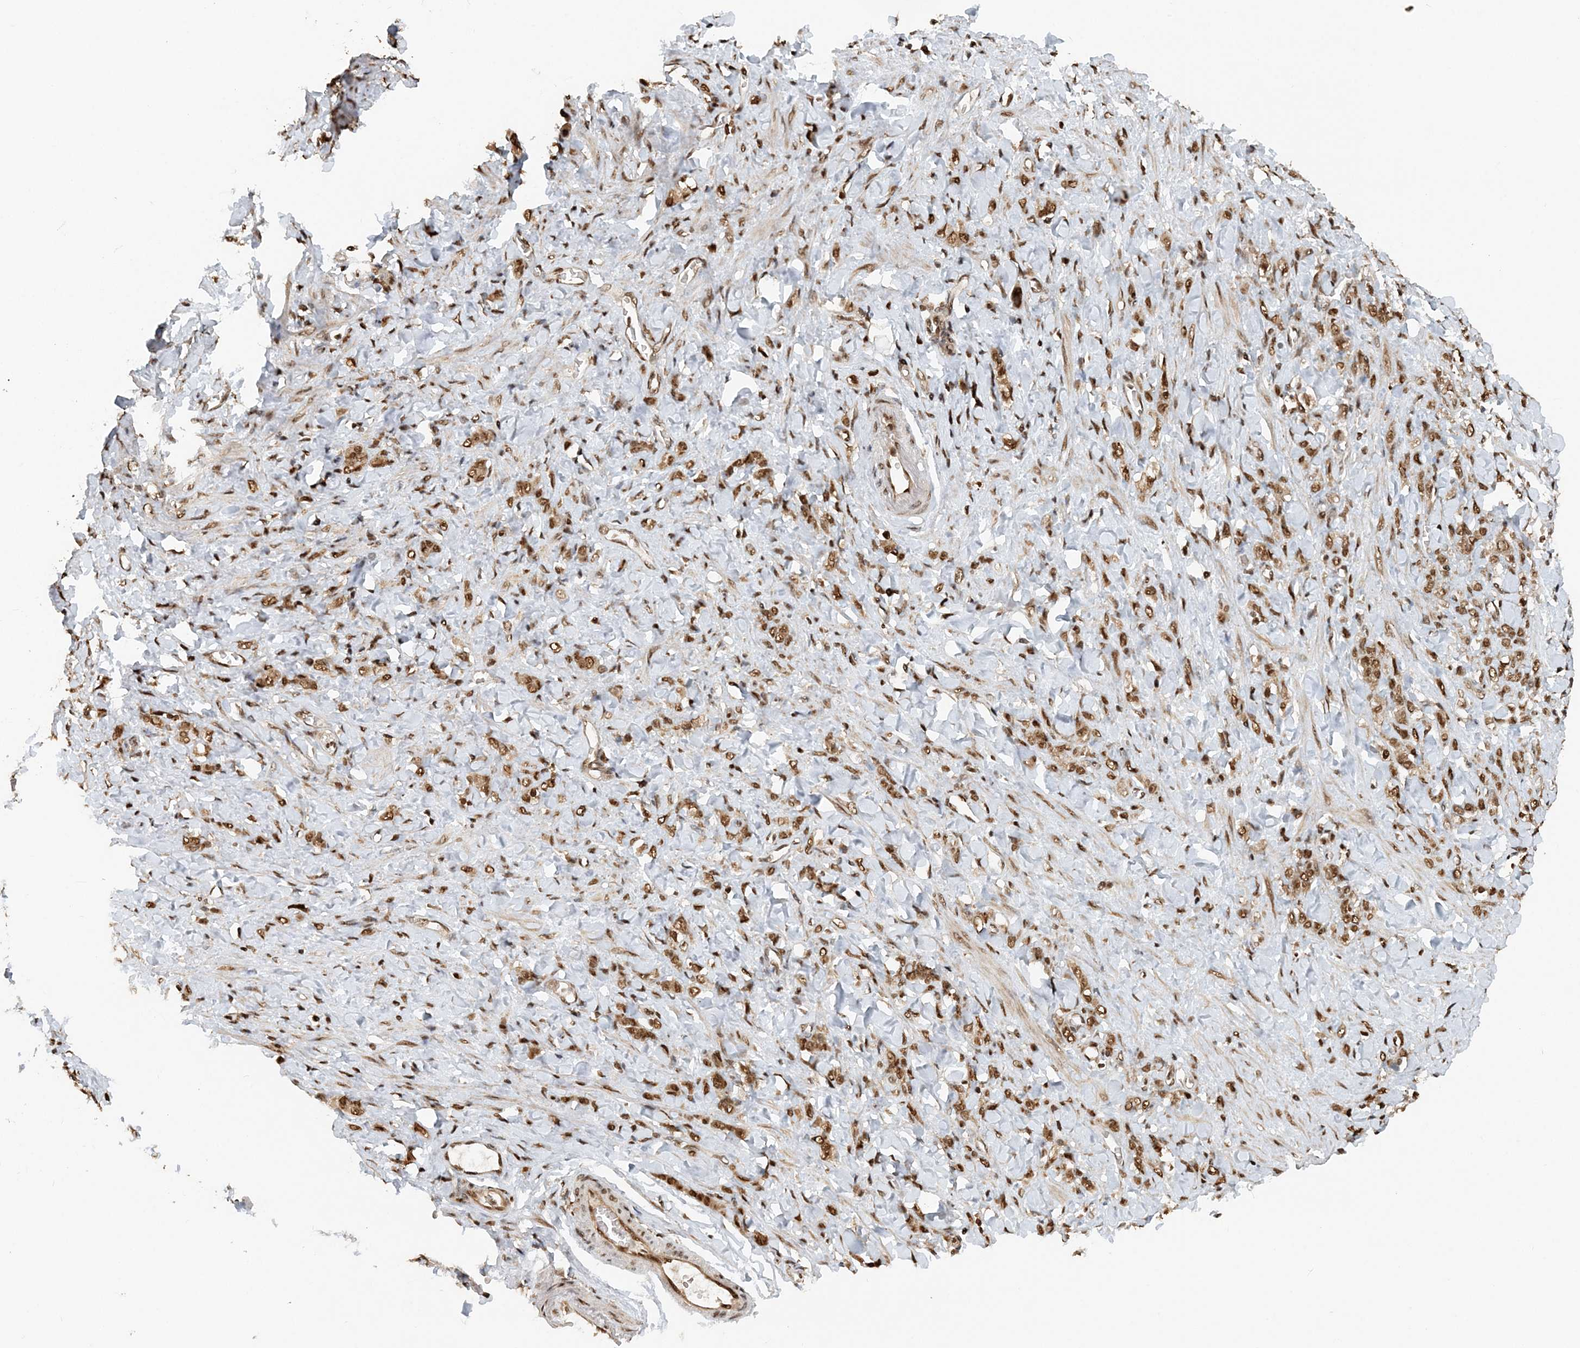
{"staining": {"intensity": "moderate", "quantity": ">75%", "location": "nuclear"}, "tissue": "stomach cancer", "cell_type": "Tumor cells", "image_type": "cancer", "snomed": [{"axis": "morphology", "description": "Normal tissue, NOS"}, {"axis": "morphology", "description": "Adenocarcinoma, NOS"}, {"axis": "topography", "description": "Stomach"}], "caption": "Protein staining shows moderate nuclear positivity in about >75% of tumor cells in stomach adenocarcinoma. The staining was performed using DAB to visualize the protein expression in brown, while the nuclei were stained in blue with hematoxylin (Magnification: 20x).", "gene": "ARHGAP35", "patient": {"sex": "male", "age": 82}}